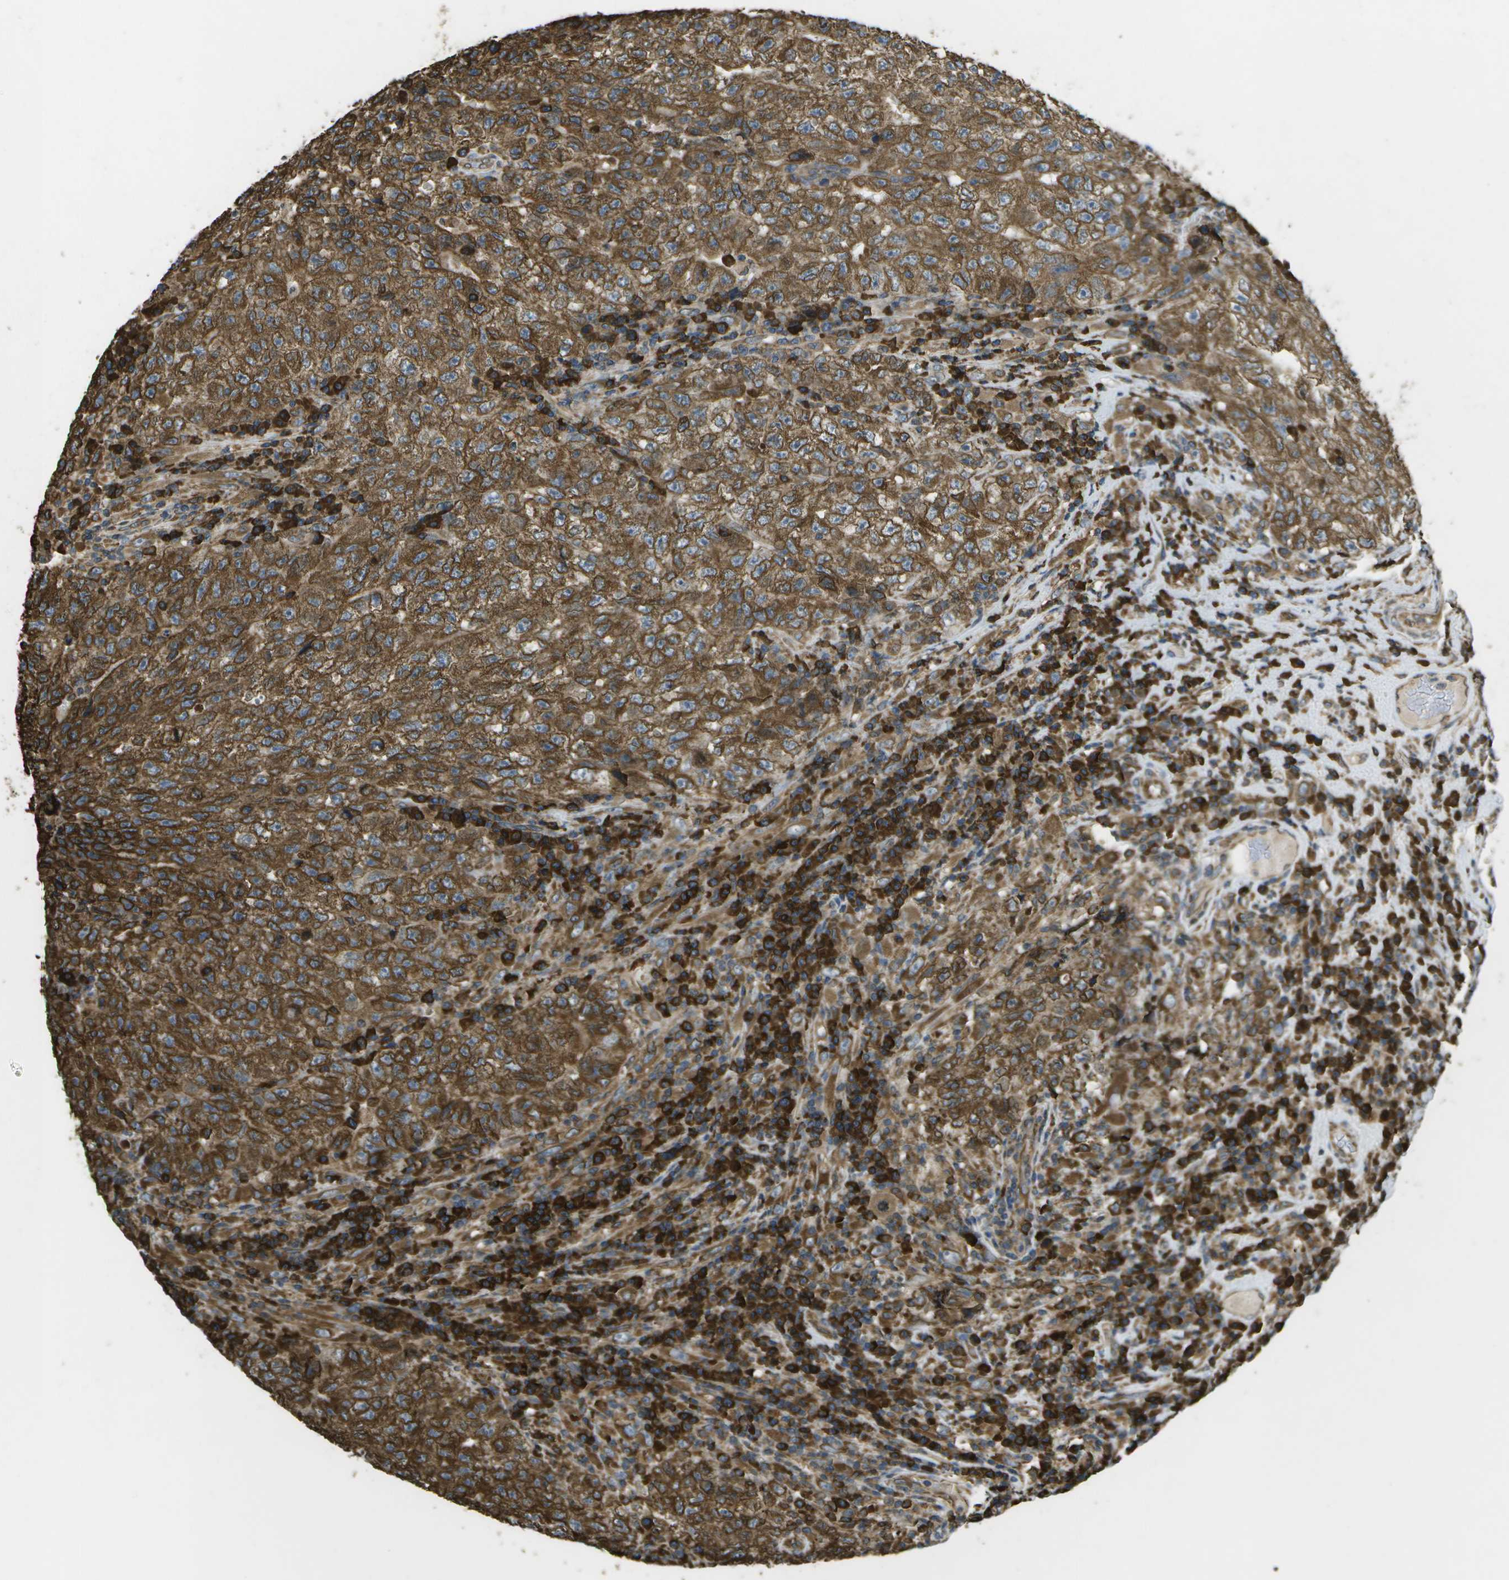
{"staining": {"intensity": "strong", "quantity": ">75%", "location": "cytoplasmic/membranous"}, "tissue": "testis cancer", "cell_type": "Tumor cells", "image_type": "cancer", "snomed": [{"axis": "morphology", "description": "Necrosis, NOS"}, {"axis": "morphology", "description": "Carcinoma, Embryonal, NOS"}, {"axis": "topography", "description": "Testis"}], "caption": "Immunohistochemical staining of human testis cancer demonstrates high levels of strong cytoplasmic/membranous protein staining in about >75% of tumor cells.", "gene": "PDIA4", "patient": {"sex": "male", "age": 19}}